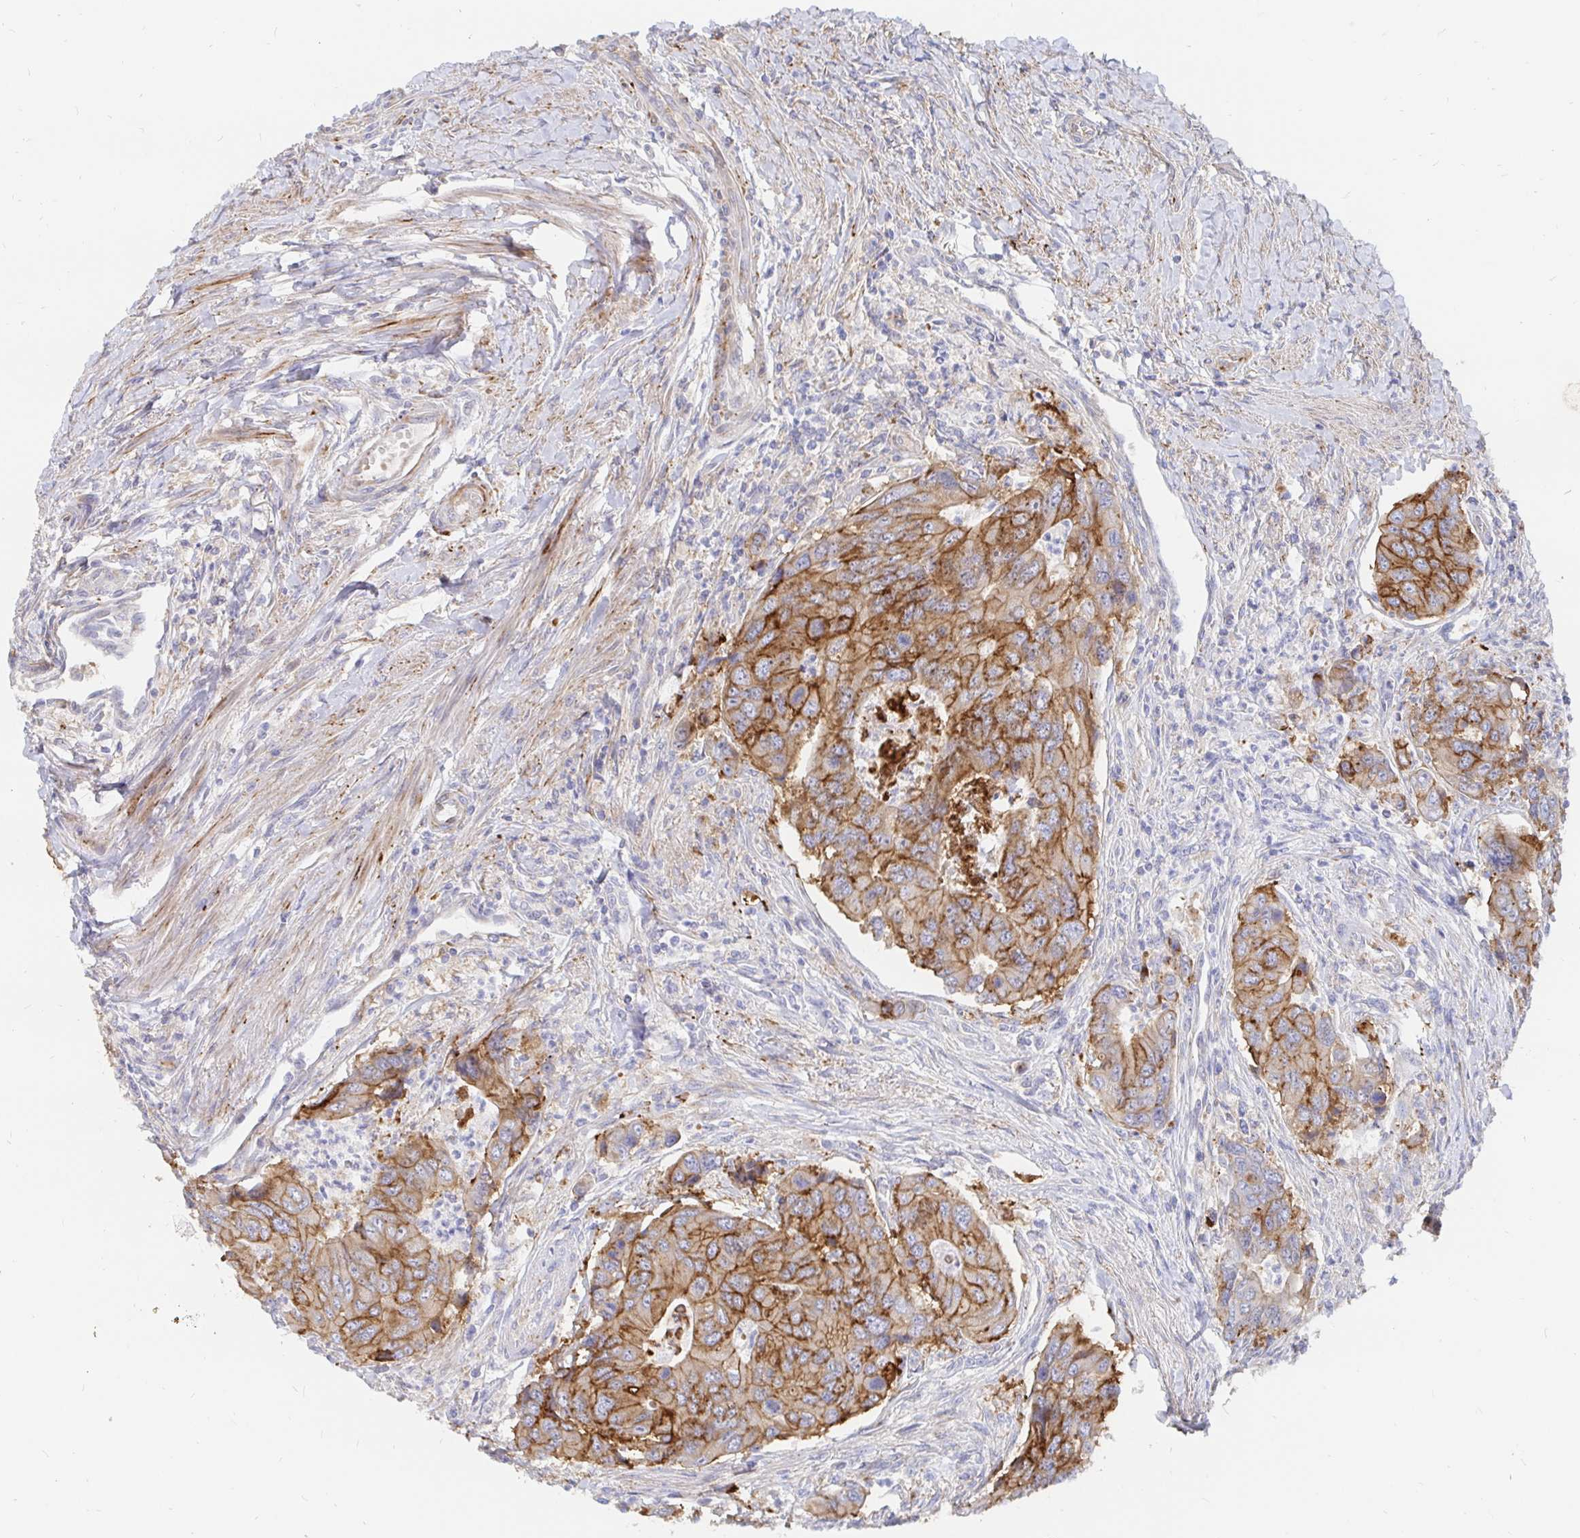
{"staining": {"intensity": "moderate", "quantity": ">75%", "location": "cytoplasmic/membranous"}, "tissue": "colorectal cancer", "cell_type": "Tumor cells", "image_type": "cancer", "snomed": [{"axis": "morphology", "description": "Adenocarcinoma, NOS"}, {"axis": "topography", "description": "Colon"}], "caption": "This is an image of IHC staining of colorectal cancer, which shows moderate expression in the cytoplasmic/membranous of tumor cells.", "gene": "KCTD19", "patient": {"sex": "female", "age": 67}}